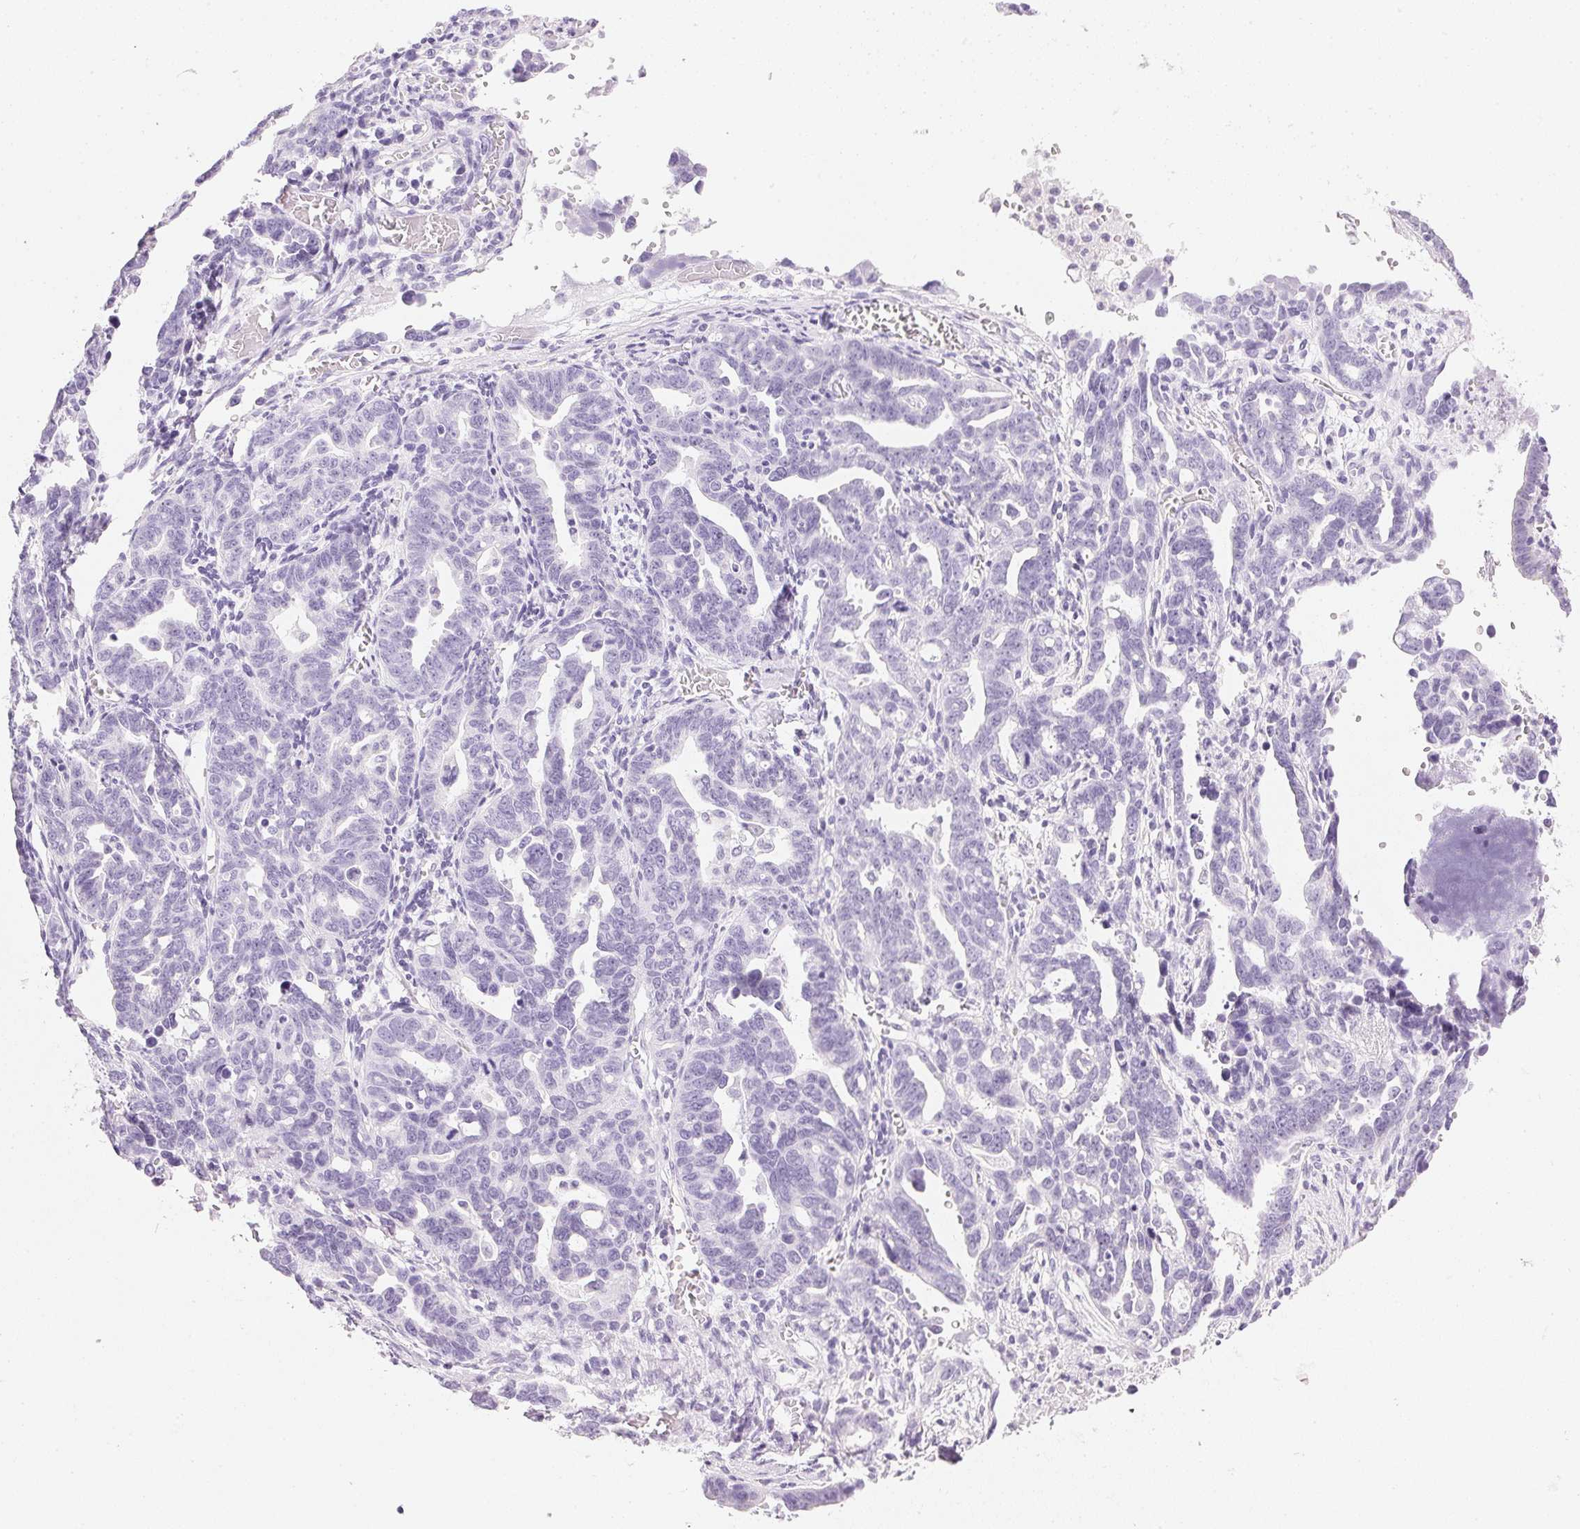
{"staining": {"intensity": "negative", "quantity": "none", "location": "none"}, "tissue": "ovarian cancer", "cell_type": "Tumor cells", "image_type": "cancer", "snomed": [{"axis": "morphology", "description": "Cystadenocarcinoma, serous, NOS"}, {"axis": "topography", "description": "Ovary"}], "caption": "A high-resolution histopathology image shows immunohistochemistry staining of ovarian serous cystadenocarcinoma, which exhibits no significant staining in tumor cells. (DAB (3,3'-diaminobenzidine) IHC with hematoxylin counter stain).", "gene": "IGFBP1", "patient": {"sex": "female", "age": 69}}